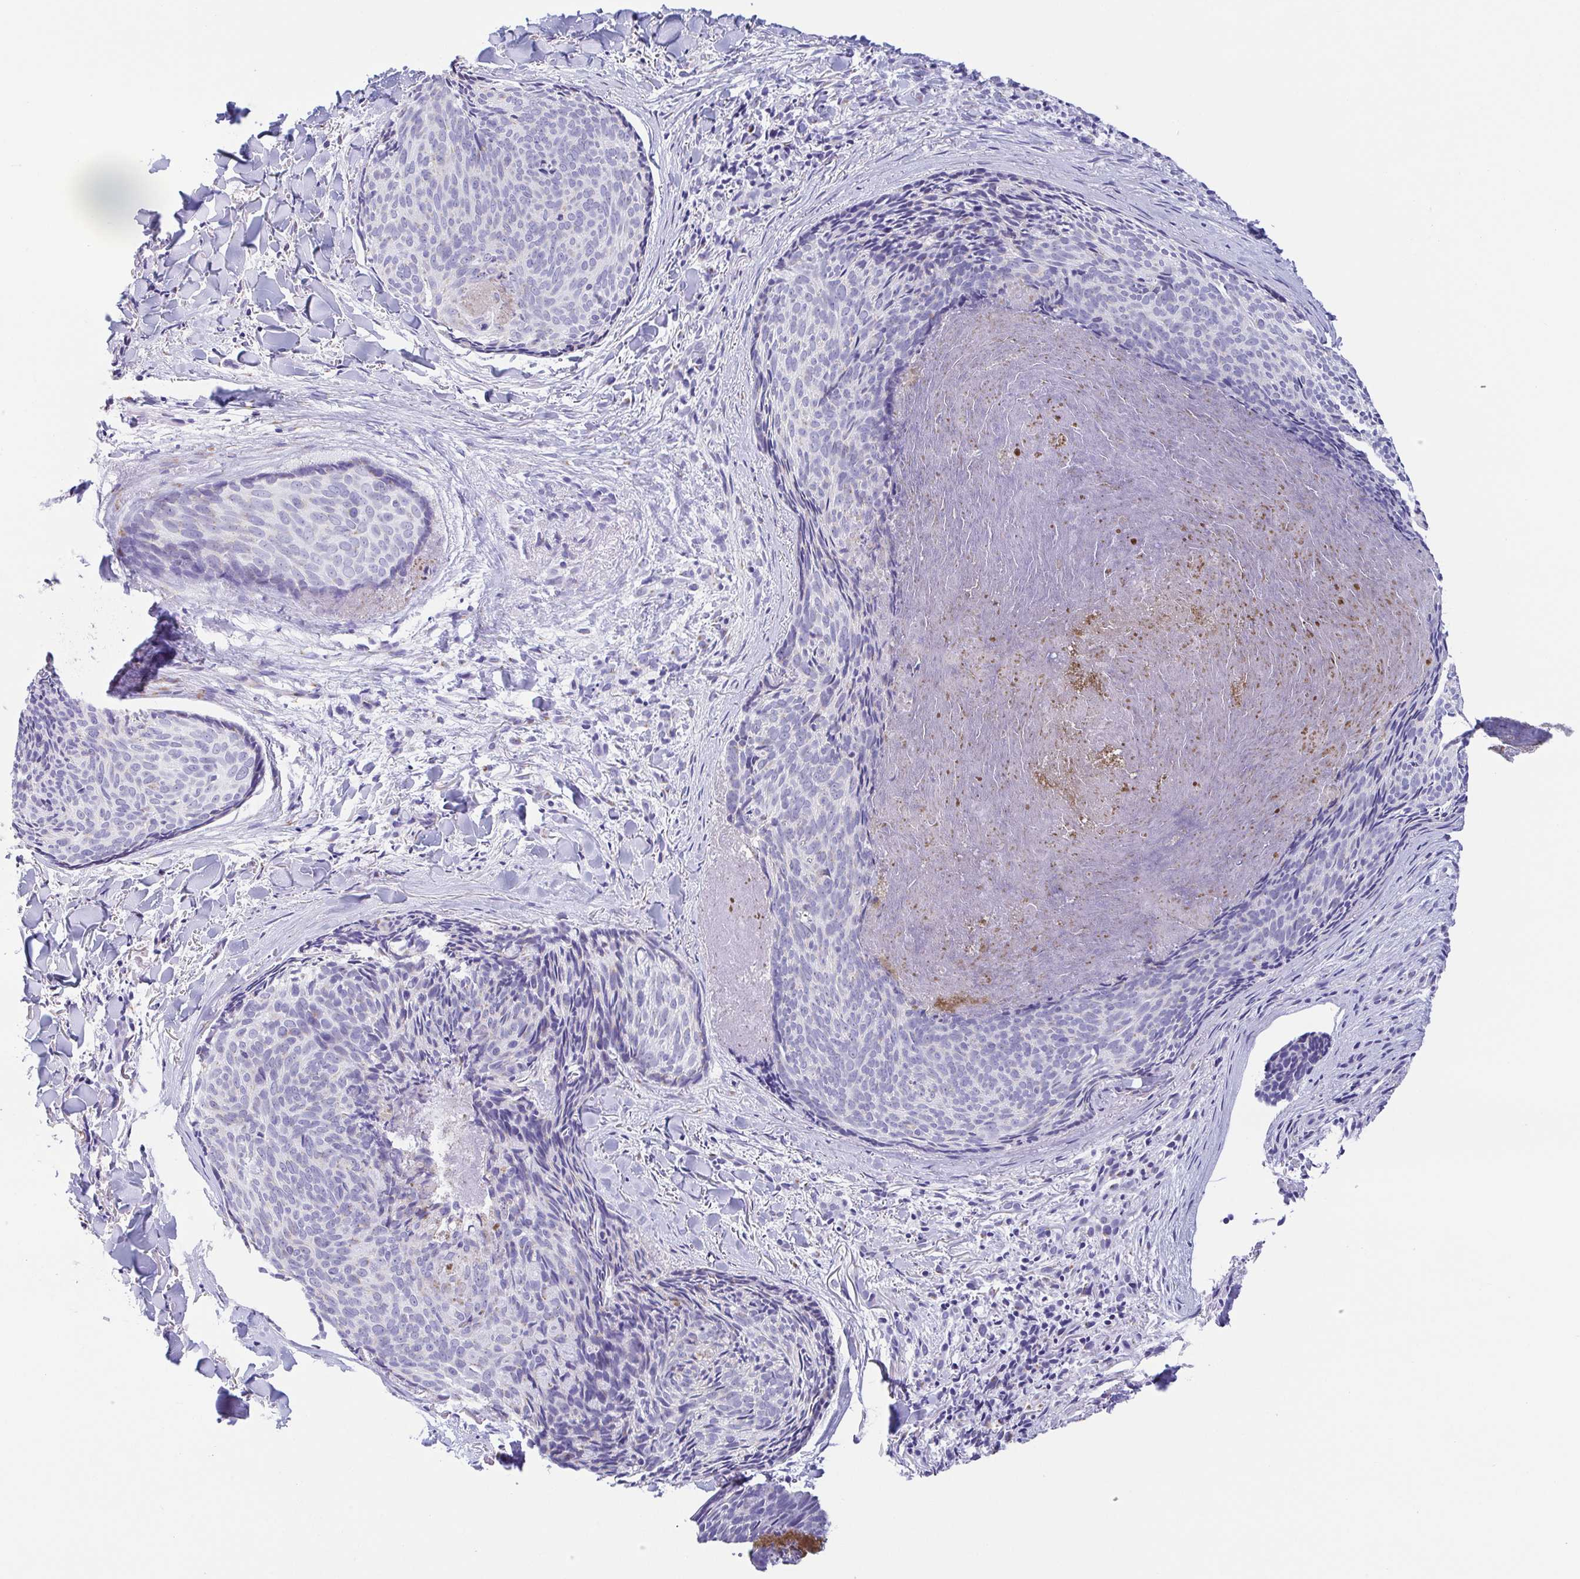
{"staining": {"intensity": "negative", "quantity": "none", "location": "none"}, "tissue": "skin cancer", "cell_type": "Tumor cells", "image_type": "cancer", "snomed": [{"axis": "morphology", "description": "Basal cell carcinoma"}, {"axis": "topography", "description": "Skin"}], "caption": "A high-resolution histopathology image shows immunohistochemistry (IHC) staining of skin basal cell carcinoma, which displays no significant staining in tumor cells.", "gene": "SULT1B1", "patient": {"sex": "female", "age": 82}}